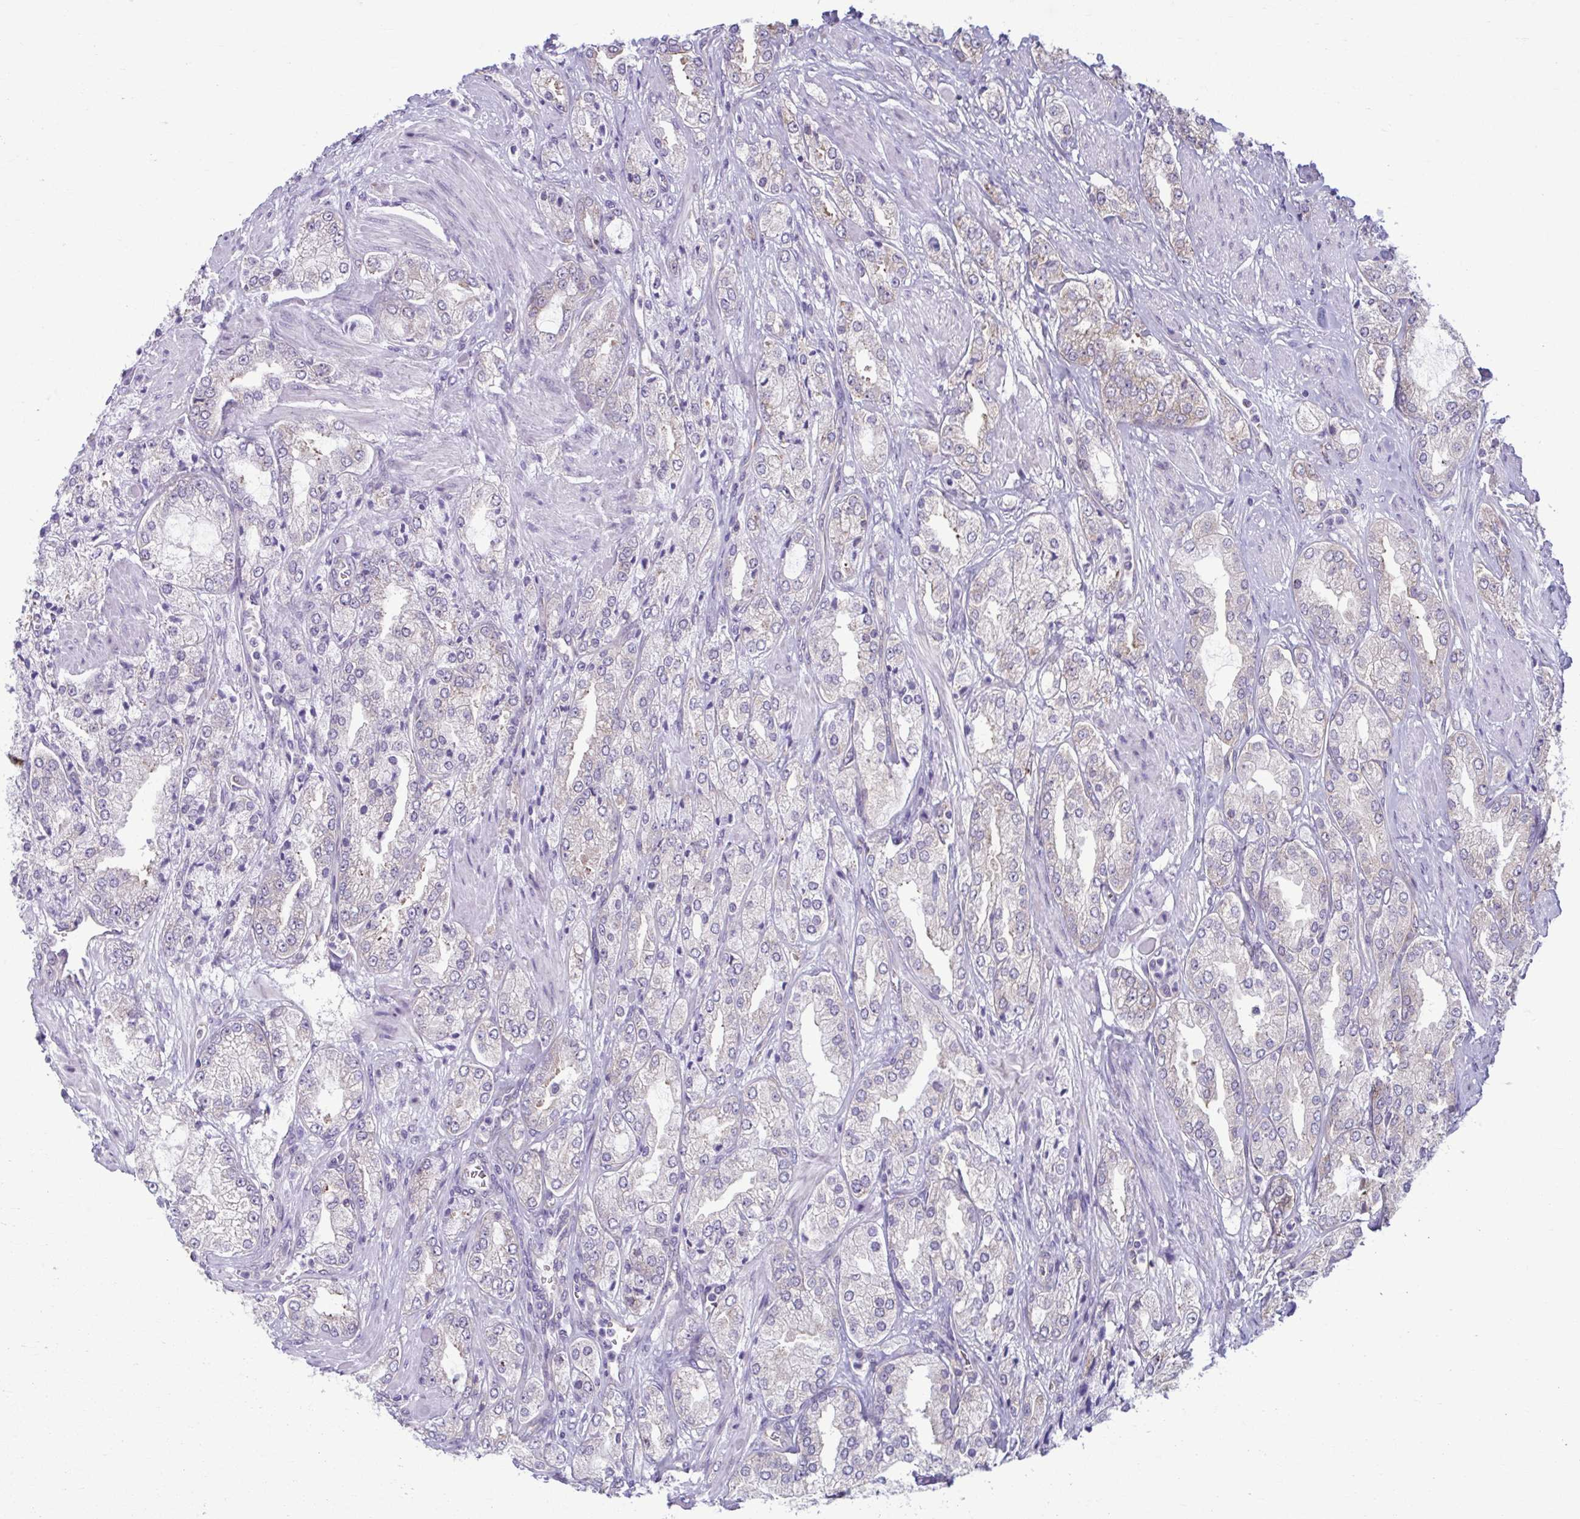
{"staining": {"intensity": "negative", "quantity": "none", "location": "none"}, "tissue": "prostate cancer", "cell_type": "Tumor cells", "image_type": "cancer", "snomed": [{"axis": "morphology", "description": "Adenocarcinoma, High grade"}, {"axis": "topography", "description": "Prostate"}], "caption": "Immunohistochemistry (IHC) image of high-grade adenocarcinoma (prostate) stained for a protein (brown), which reveals no positivity in tumor cells. (DAB IHC, high magnification).", "gene": "TMEM108", "patient": {"sex": "male", "age": 68}}